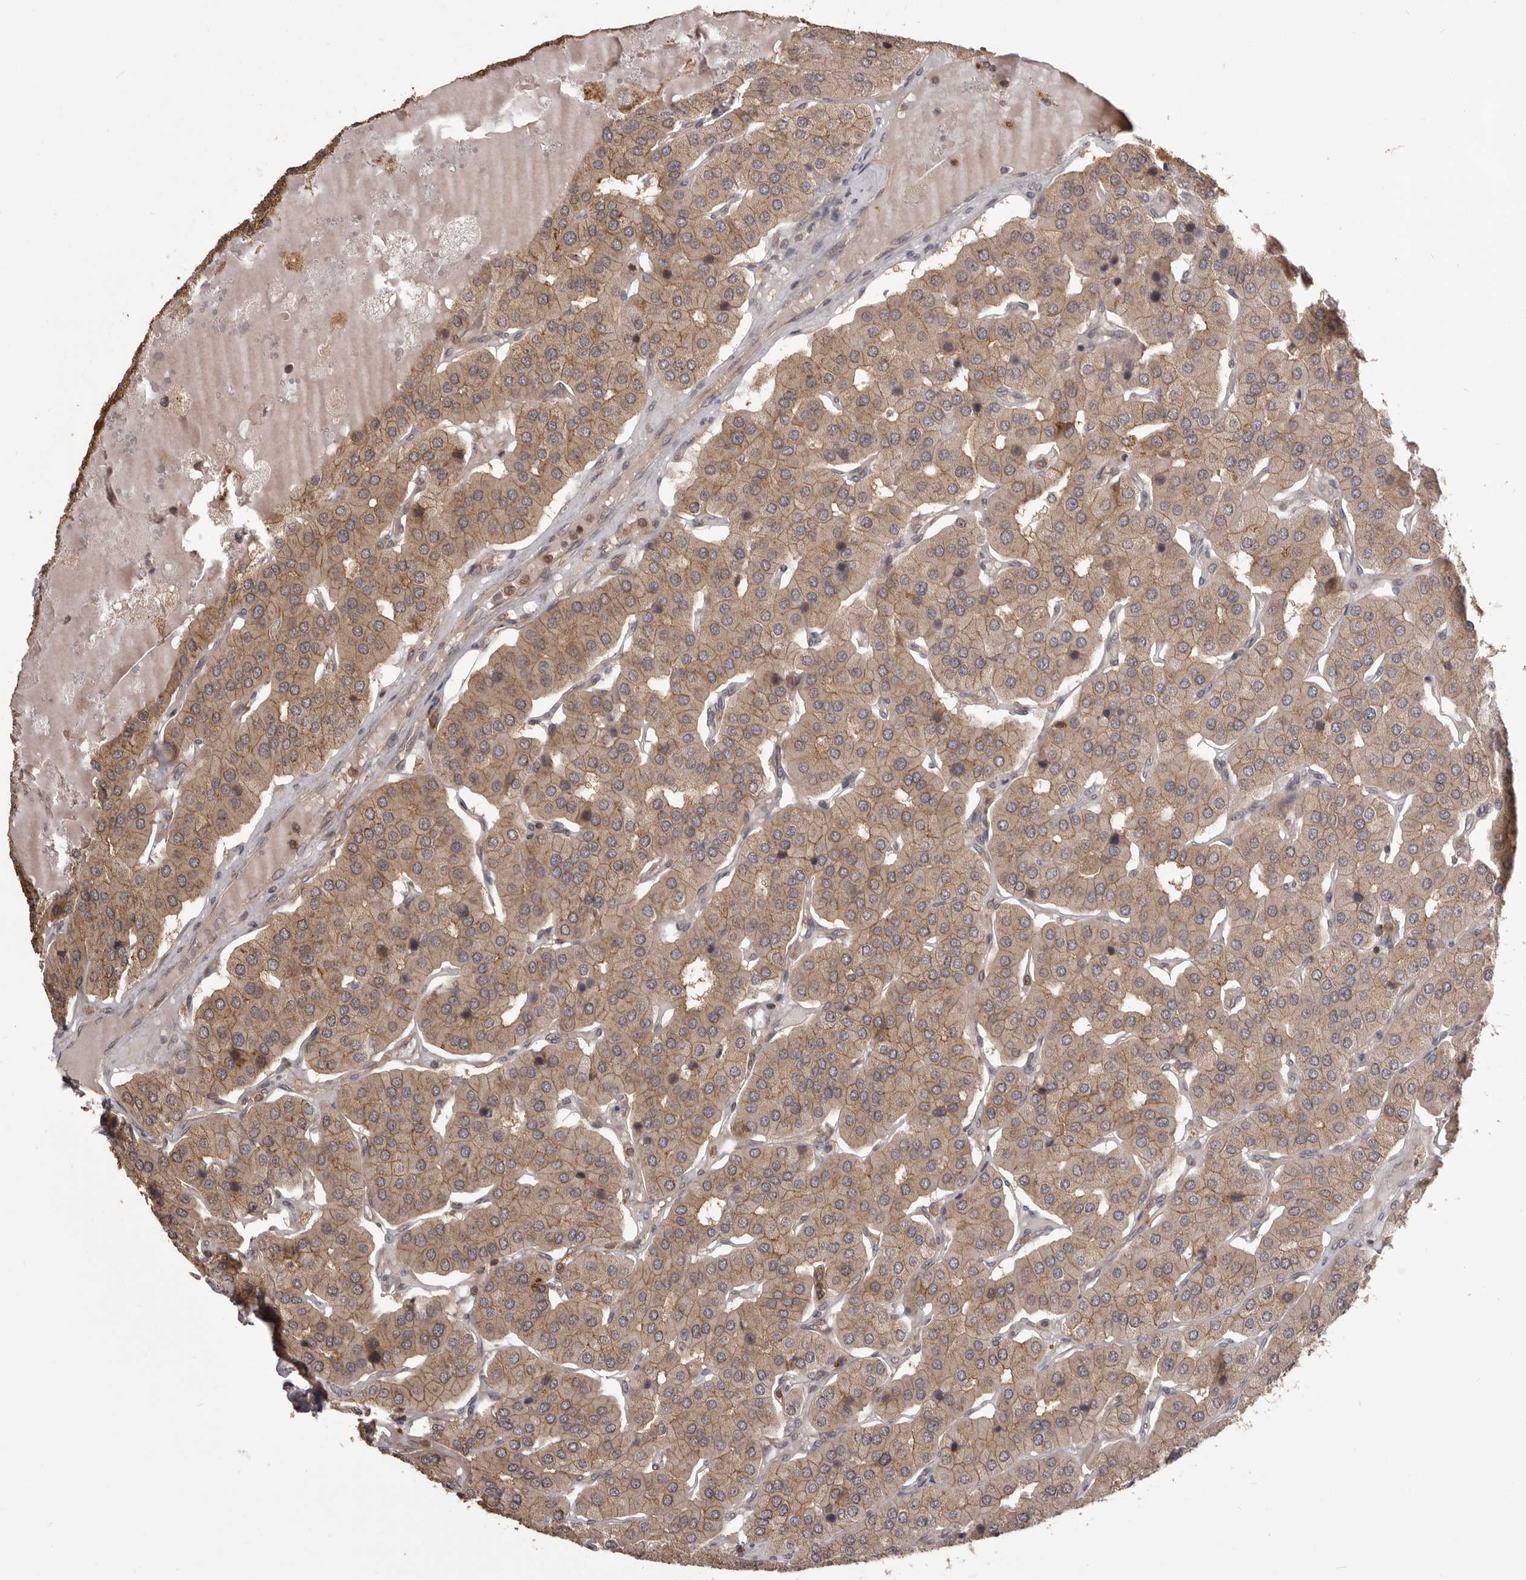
{"staining": {"intensity": "moderate", "quantity": ">75%", "location": "cytoplasmic/membranous"}, "tissue": "parathyroid gland", "cell_type": "Glandular cells", "image_type": "normal", "snomed": [{"axis": "morphology", "description": "Normal tissue, NOS"}, {"axis": "morphology", "description": "Adenoma, NOS"}, {"axis": "topography", "description": "Parathyroid gland"}], "caption": "Immunohistochemistry photomicrograph of unremarkable parathyroid gland: parathyroid gland stained using immunohistochemistry exhibits medium levels of moderate protein expression localized specifically in the cytoplasmic/membranous of glandular cells, appearing as a cytoplasmic/membranous brown color.", "gene": "HBS1L", "patient": {"sex": "female", "age": 86}}